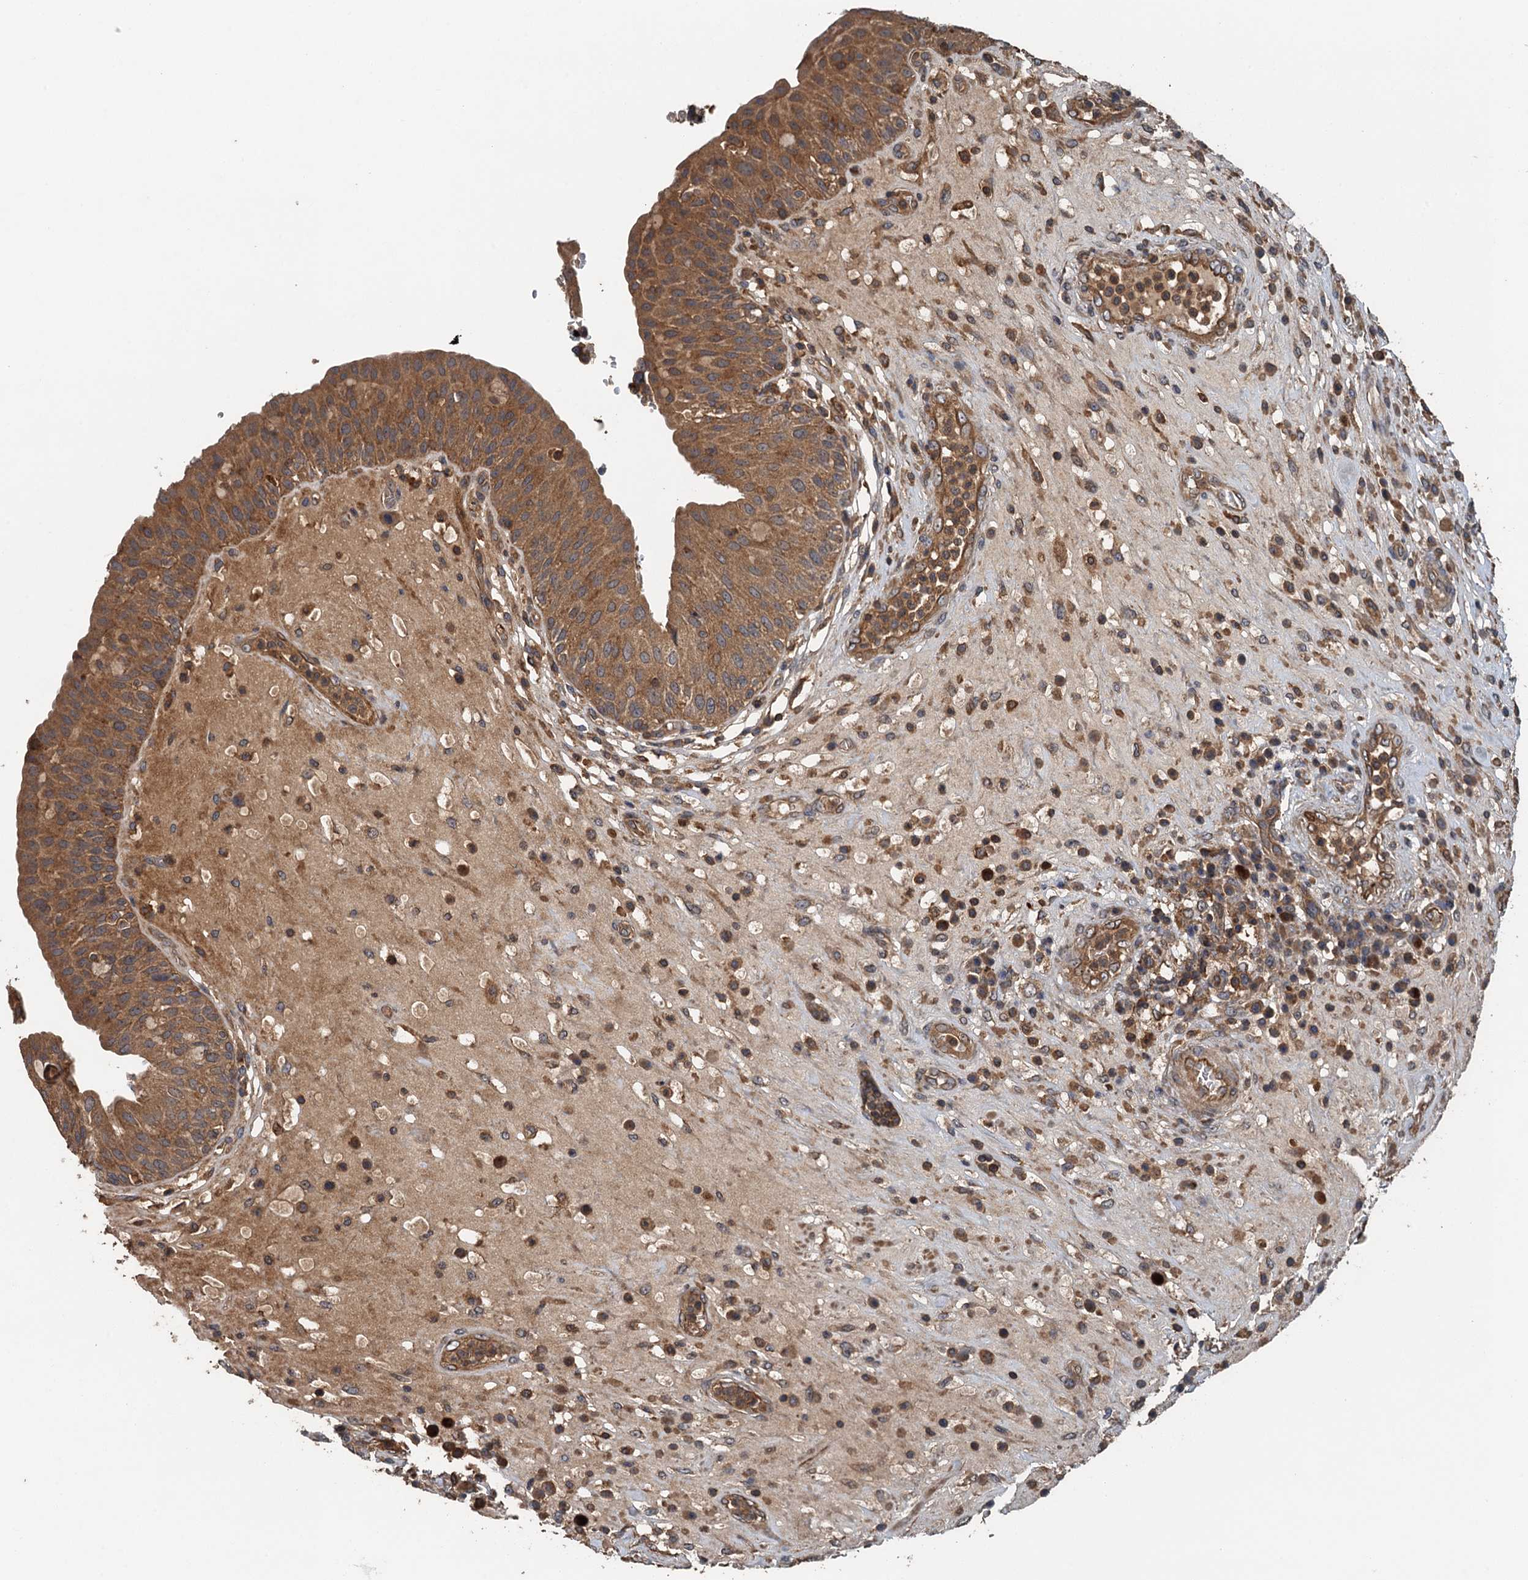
{"staining": {"intensity": "moderate", "quantity": ">75%", "location": "cytoplasmic/membranous"}, "tissue": "urinary bladder", "cell_type": "Urothelial cells", "image_type": "normal", "snomed": [{"axis": "morphology", "description": "Normal tissue, NOS"}, {"axis": "topography", "description": "Urinary bladder"}], "caption": "Urothelial cells exhibit medium levels of moderate cytoplasmic/membranous staining in approximately >75% of cells in normal human urinary bladder. Nuclei are stained in blue.", "gene": "BORCS5", "patient": {"sex": "female", "age": 62}}